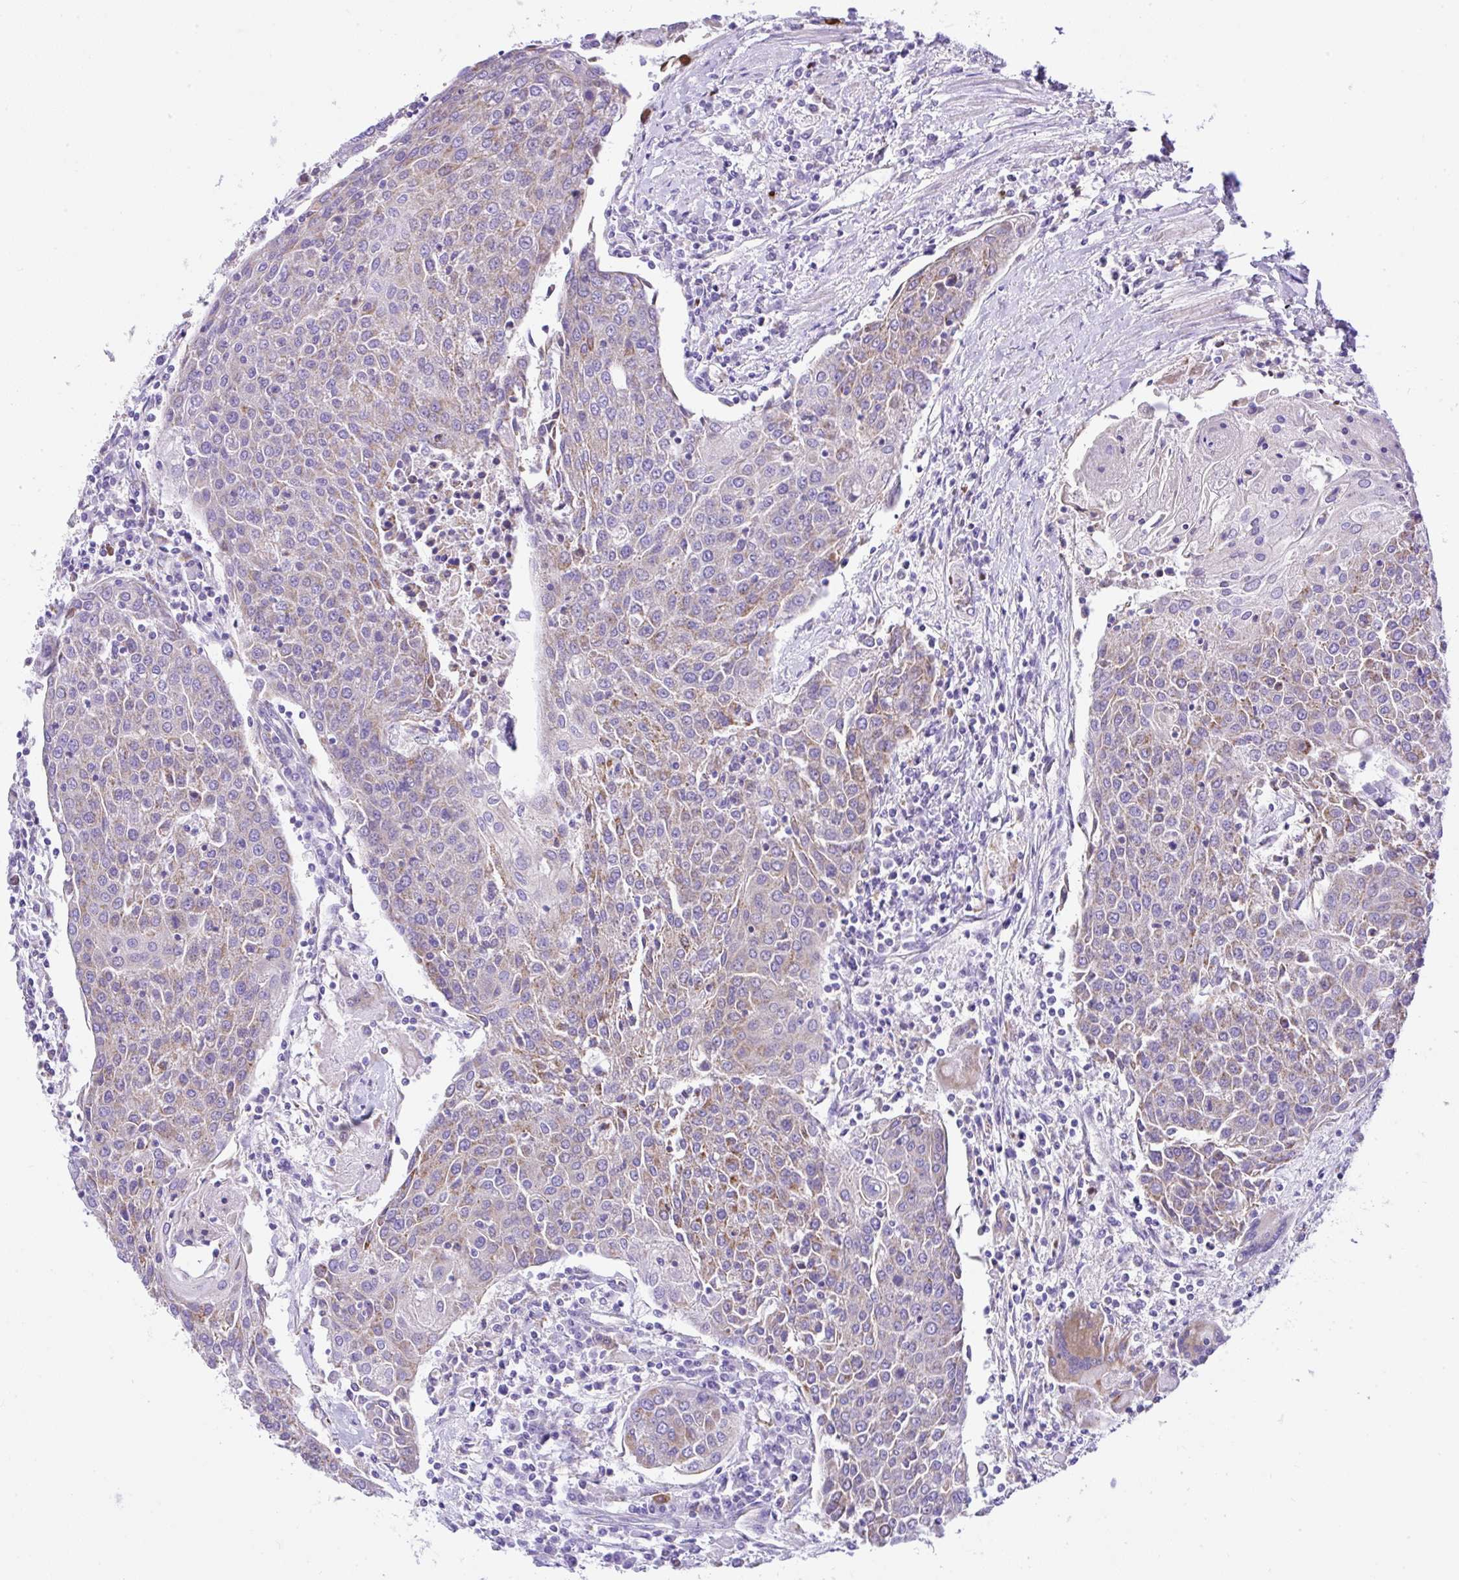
{"staining": {"intensity": "weak", "quantity": "25%-75%", "location": "cytoplasmic/membranous"}, "tissue": "urothelial cancer", "cell_type": "Tumor cells", "image_type": "cancer", "snomed": [{"axis": "morphology", "description": "Urothelial carcinoma, High grade"}, {"axis": "topography", "description": "Urinary bladder"}], "caption": "IHC histopathology image of neoplastic tissue: human high-grade urothelial carcinoma stained using immunohistochemistry (IHC) demonstrates low levels of weak protein expression localized specifically in the cytoplasmic/membranous of tumor cells, appearing as a cytoplasmic/membranous brown color.", "gene": "SLC13A1", "patient": {"sex": "female", "age": 85}}